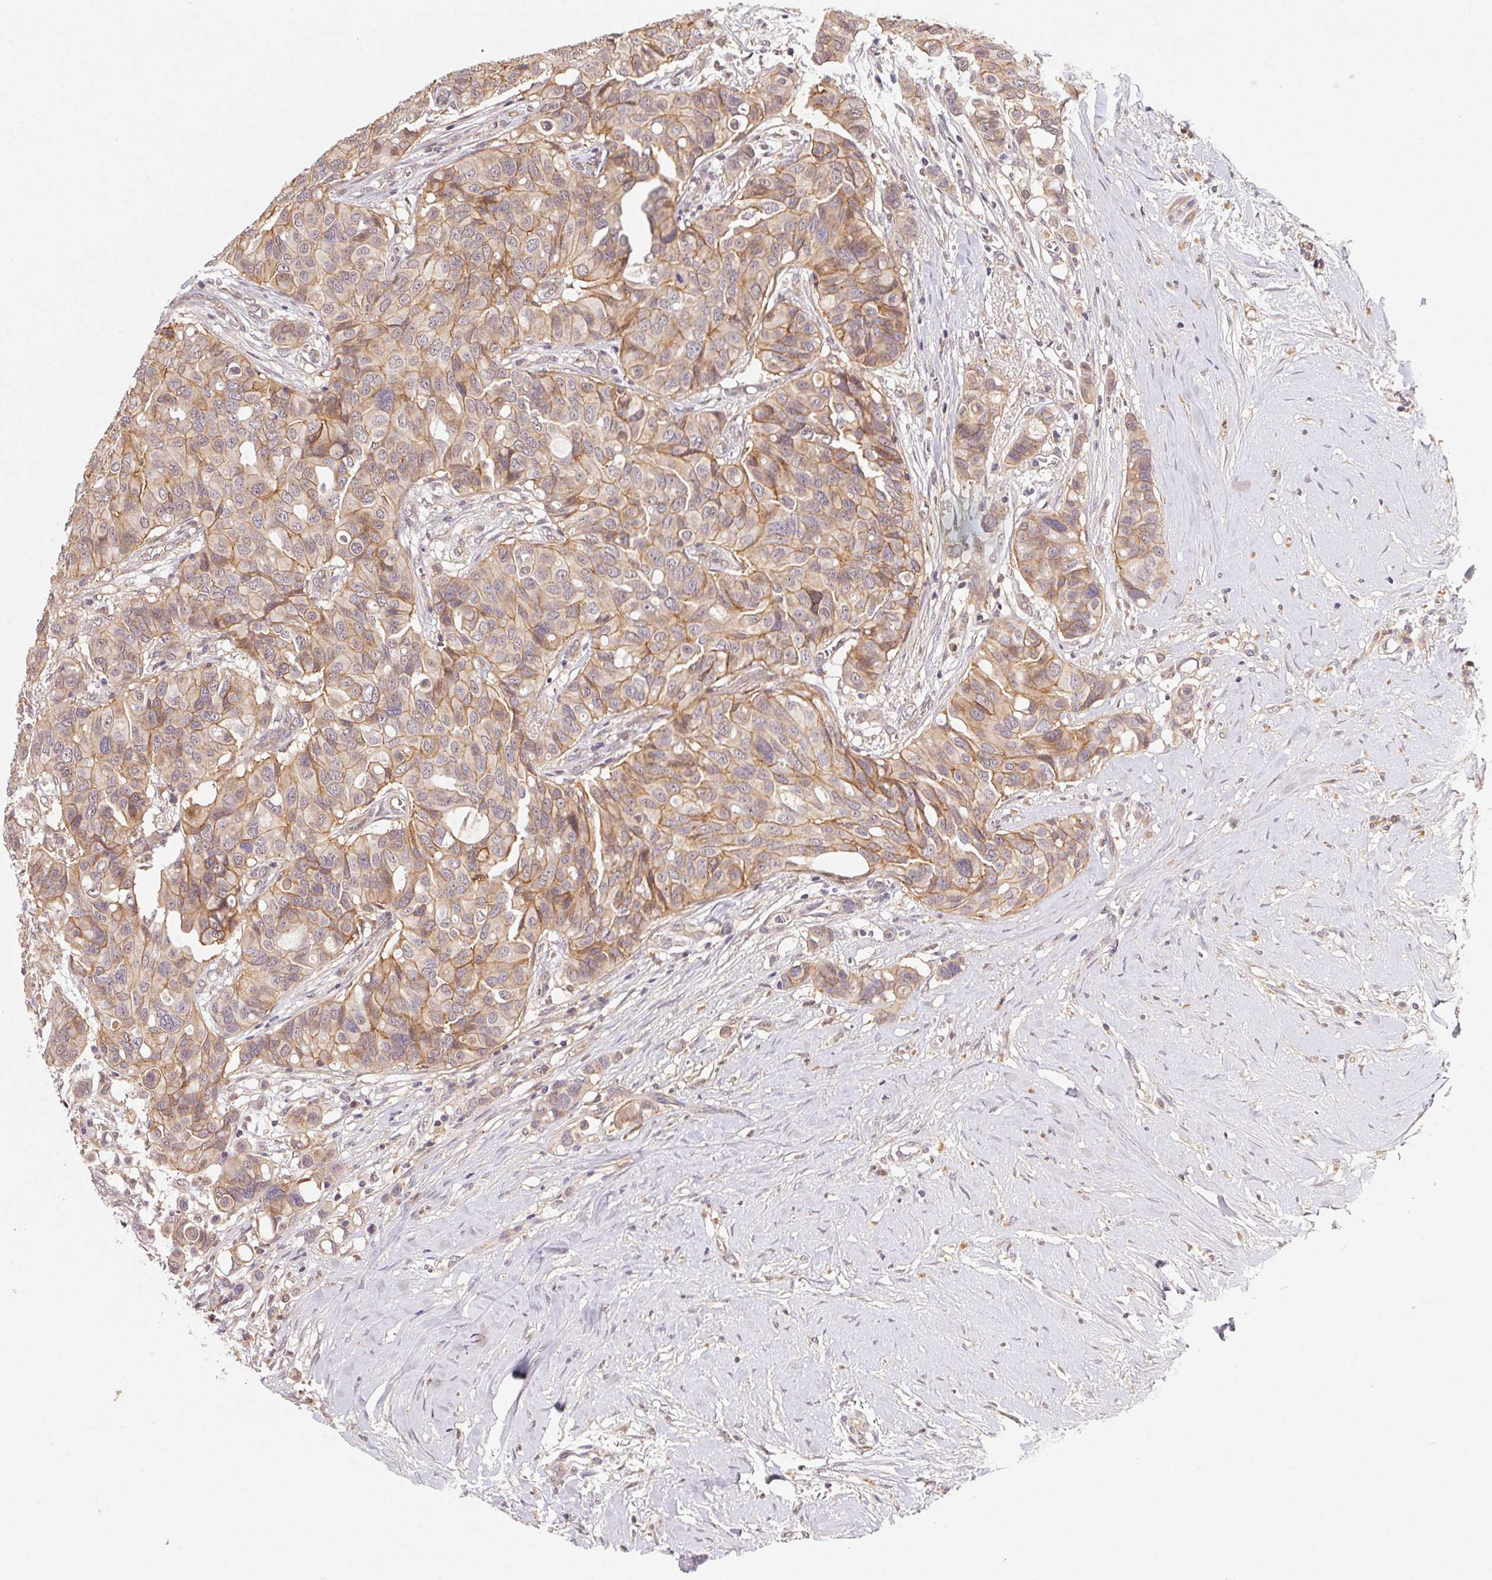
{"staining": {"intensity": "moderate", "quantity": ">75%", "location": "cytoplasmic/membranous"}, "tissue": "breast cancer", "cell_type": "Tumor cells", "image_type": "cancer", "snomed": [{"axis": "morphology", "description": "Duct carcinoma"}, {"axis": "topography", "description": "Breast"}], "caption": "Human breast cancer (invasive ductal carcinoma) stained with a protein marker displays moderate staining in tumor cells.", "gene": "SLC52A2", "patient": {"sex": "female", "age": 54}}